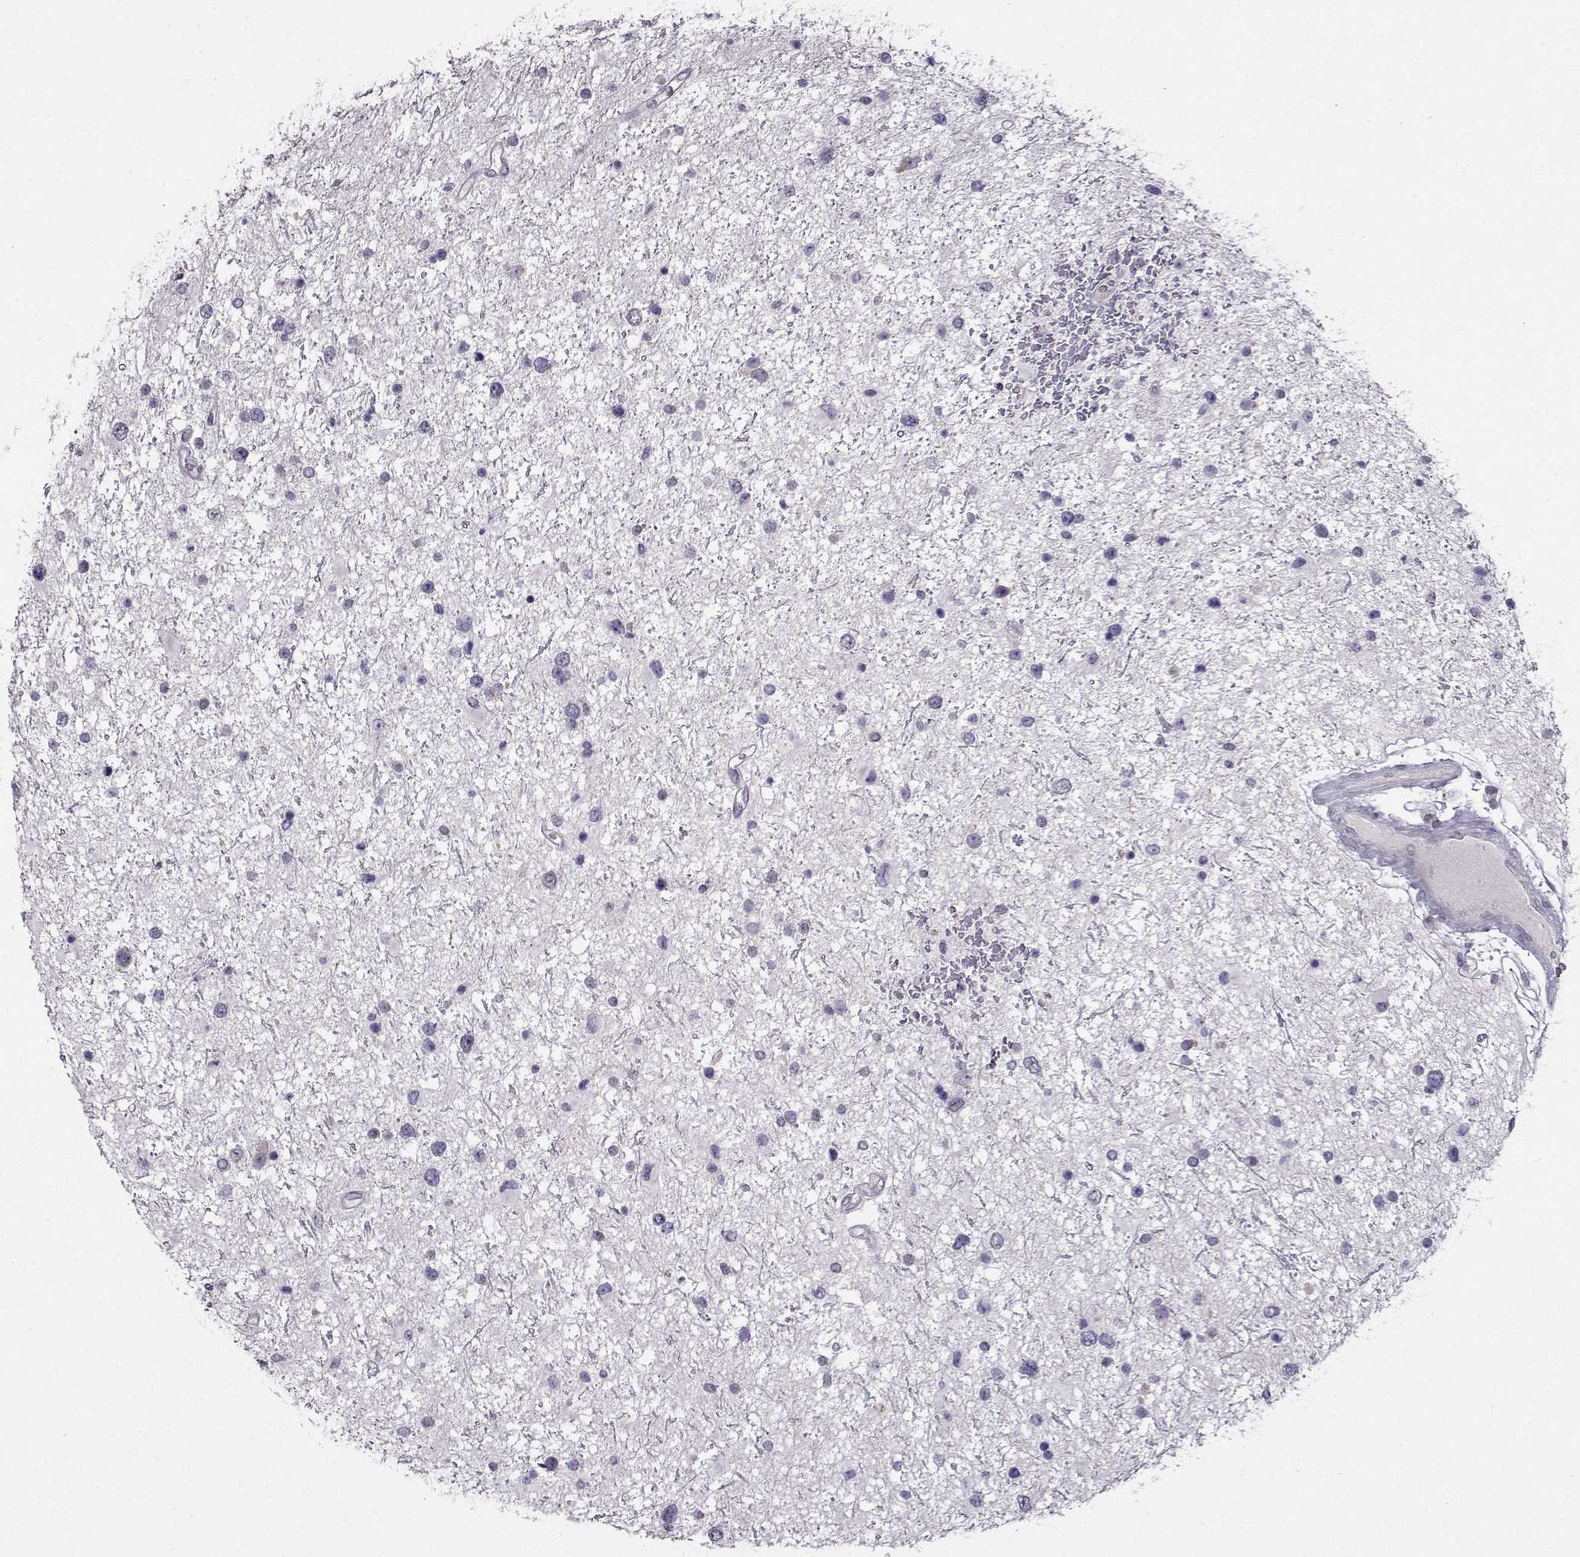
{"staining": {"intensity": "negative", "quantity": "none", "location": "none"}, "tissue": "glioma", "cell_type": "Tumor cells", "image_type": "cancer", "snomed": [{"axis": "morphology", "description": "Glioma, malignant, Low grade"}, {"axis": "topography", "description": "Brain"}], "caption": "Tumor cells are negative for brown protein staining in low-grade glioma (malignant).", "gene": "DDX20", "patient": {"sex": "female", "age": 32}}